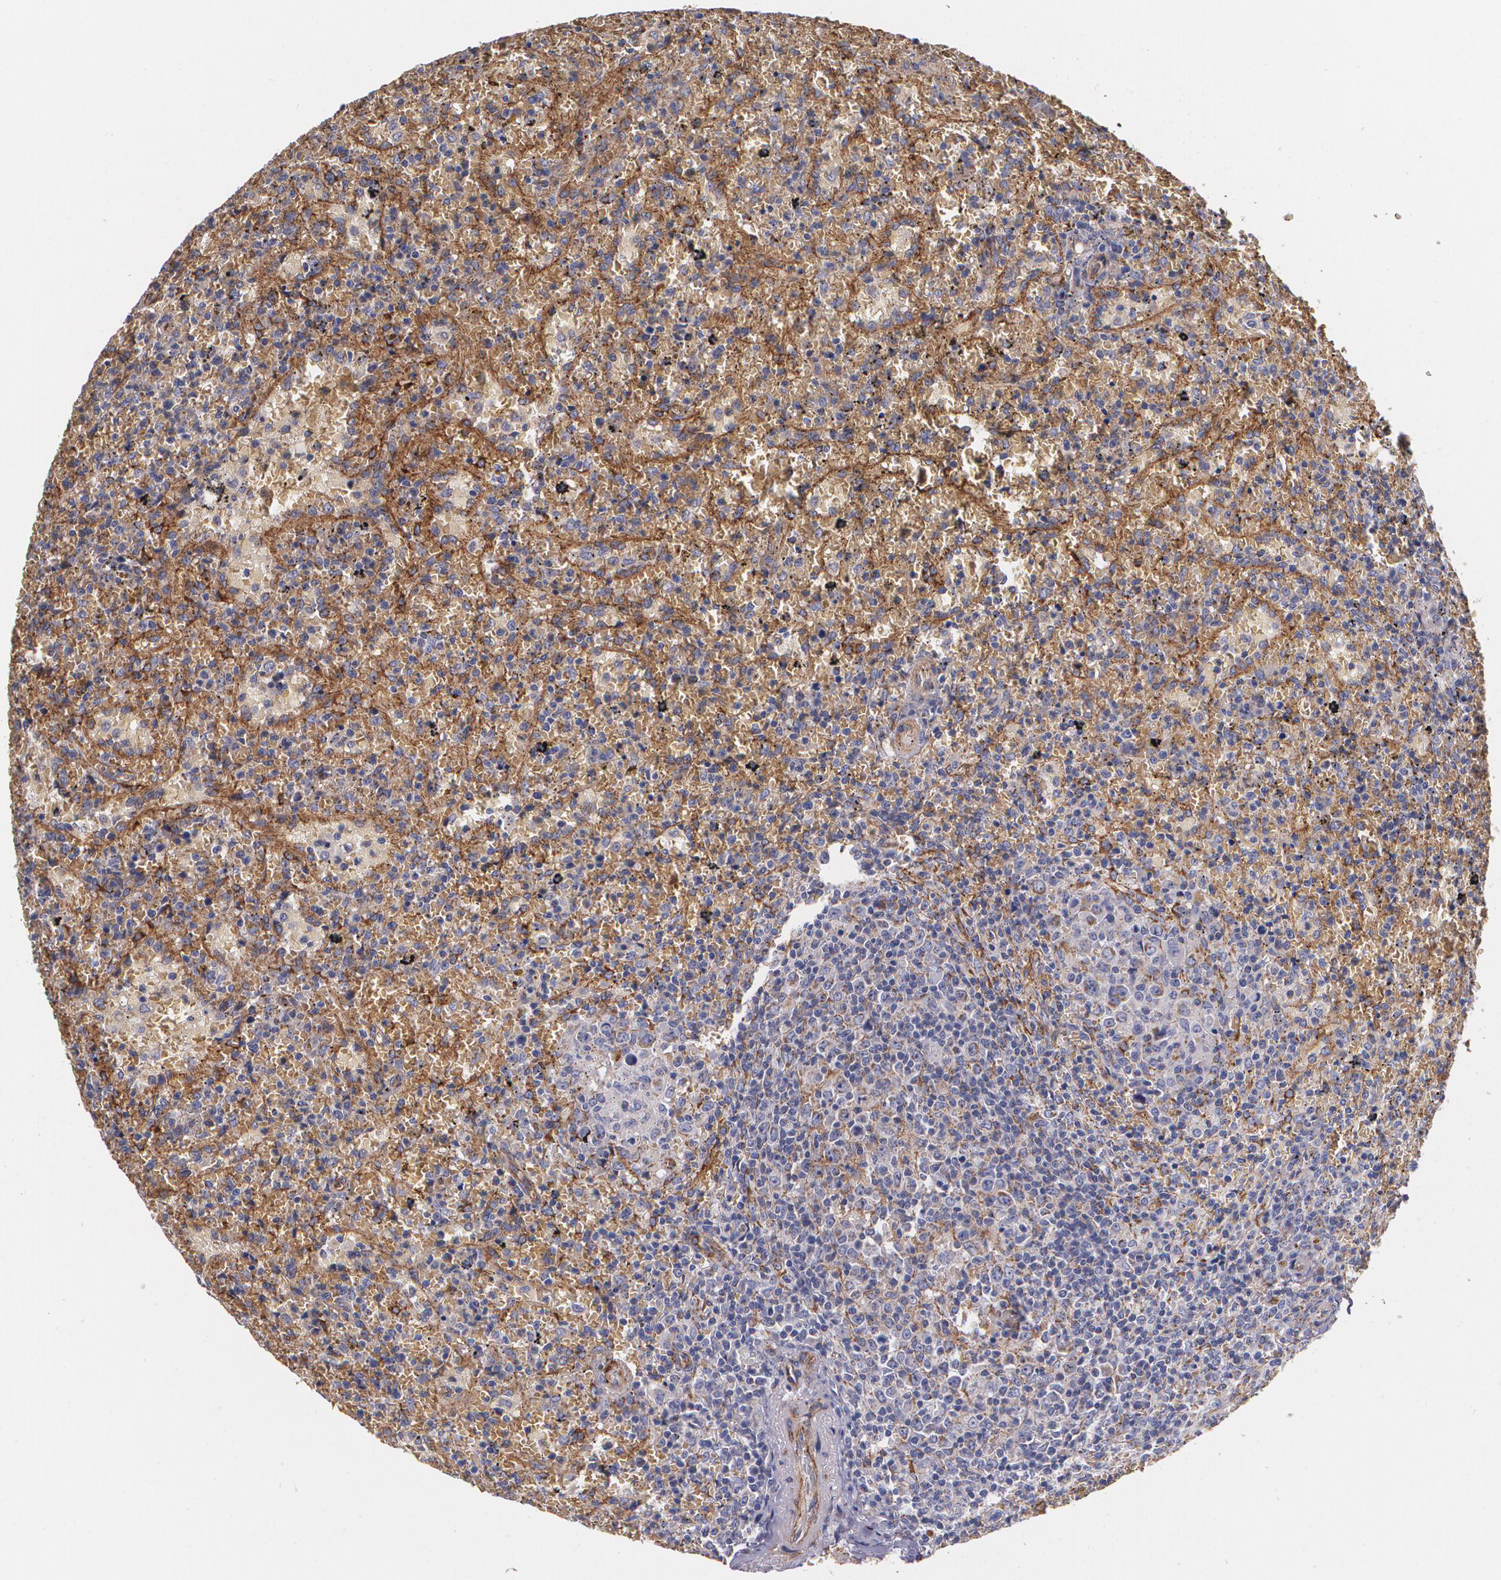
{"staining": {"intensity": "negative", "quantity": "none", "location": "none"}, "tissue": "lymphoma", "cell_type": "Tumor cells", "image_type": "cancer", "snomed": [{"axis": "morphology", "description": "Malignant lymphoma, non-Hodgkin's type, High grade"}, {"axis": "topography", "description": "Spleen"}, {"axis": "topography", "description": "Lymph node"}], "caption": "A high-resolution histopathology image shows immunohistochemistry (IHC) staining of lymphoma, which shows no significant positivity in tumor cells.", "gene": "TJP1", "patient": {"sex": "female", "age": 70}}